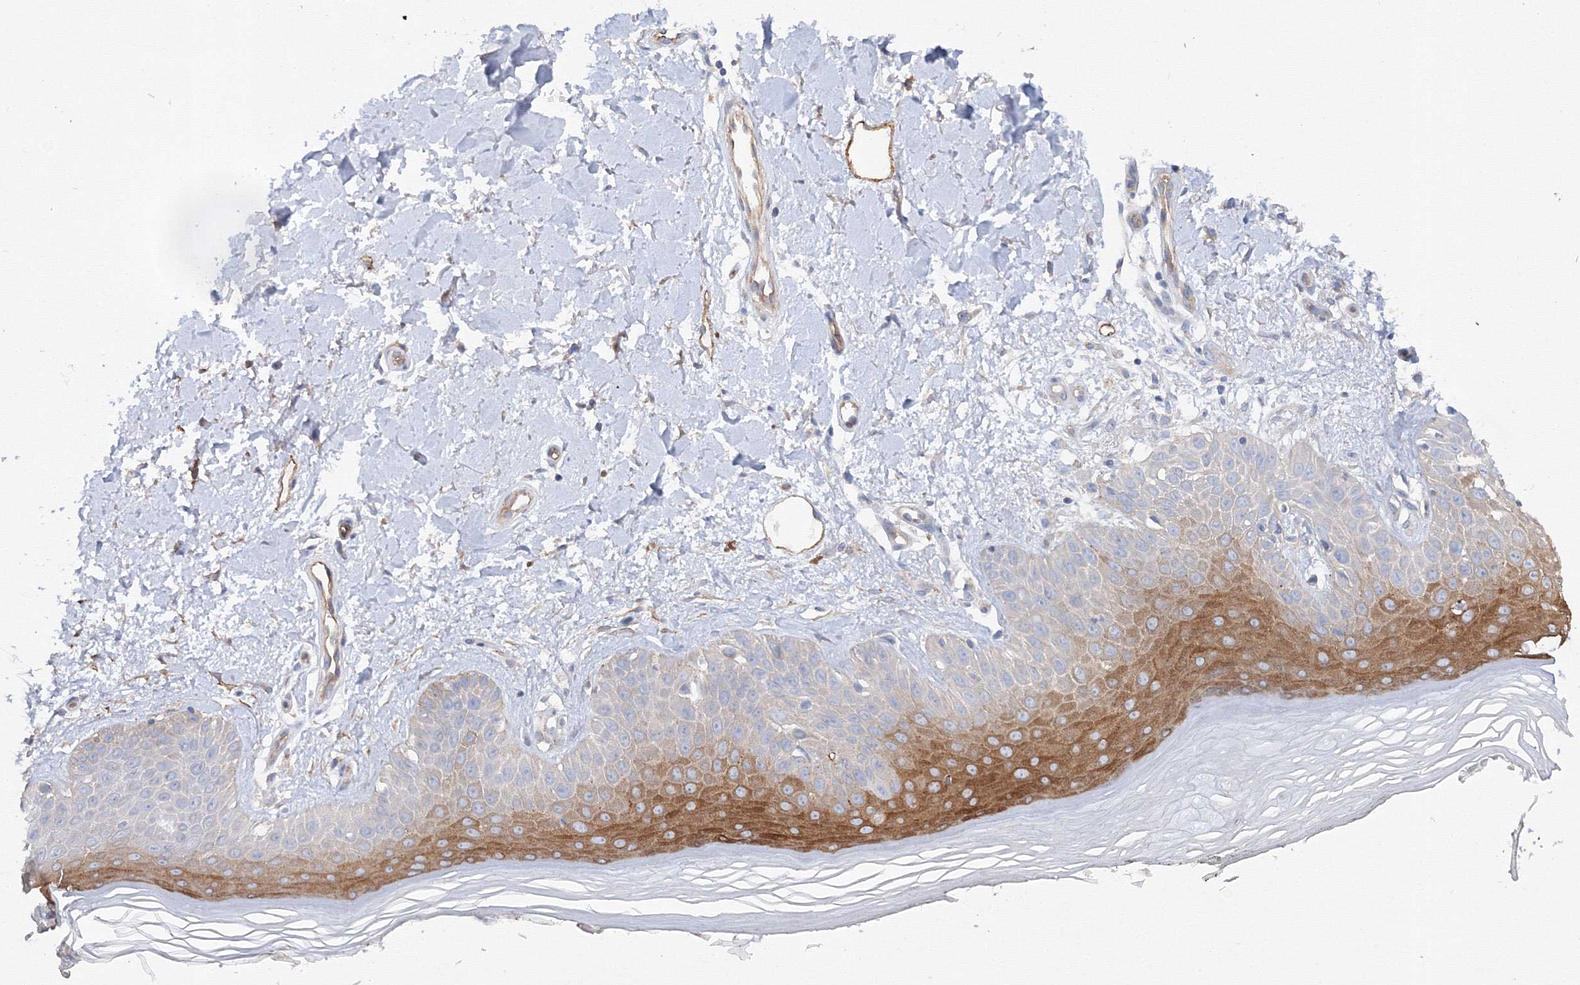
{"staining": {"intensity": "negative", "quantity": "none", "location": "none"}, "tissue": "skin", "cell_type": "Fibroblasts", "image_type": "normal", "snomed": [{"axis": "morphology", "description": "Normal tissue, NOS"}, {"axis": "topography", "description": "Skin"}], "caption": "Immunohistochemistry (IHC) histopathology image of normal skin: human skin stained with DAB exhibits no significant protein expression in fibroblasts.", "gene": "DIS3L2", "patient": {"sex": "female", "age": 64}}